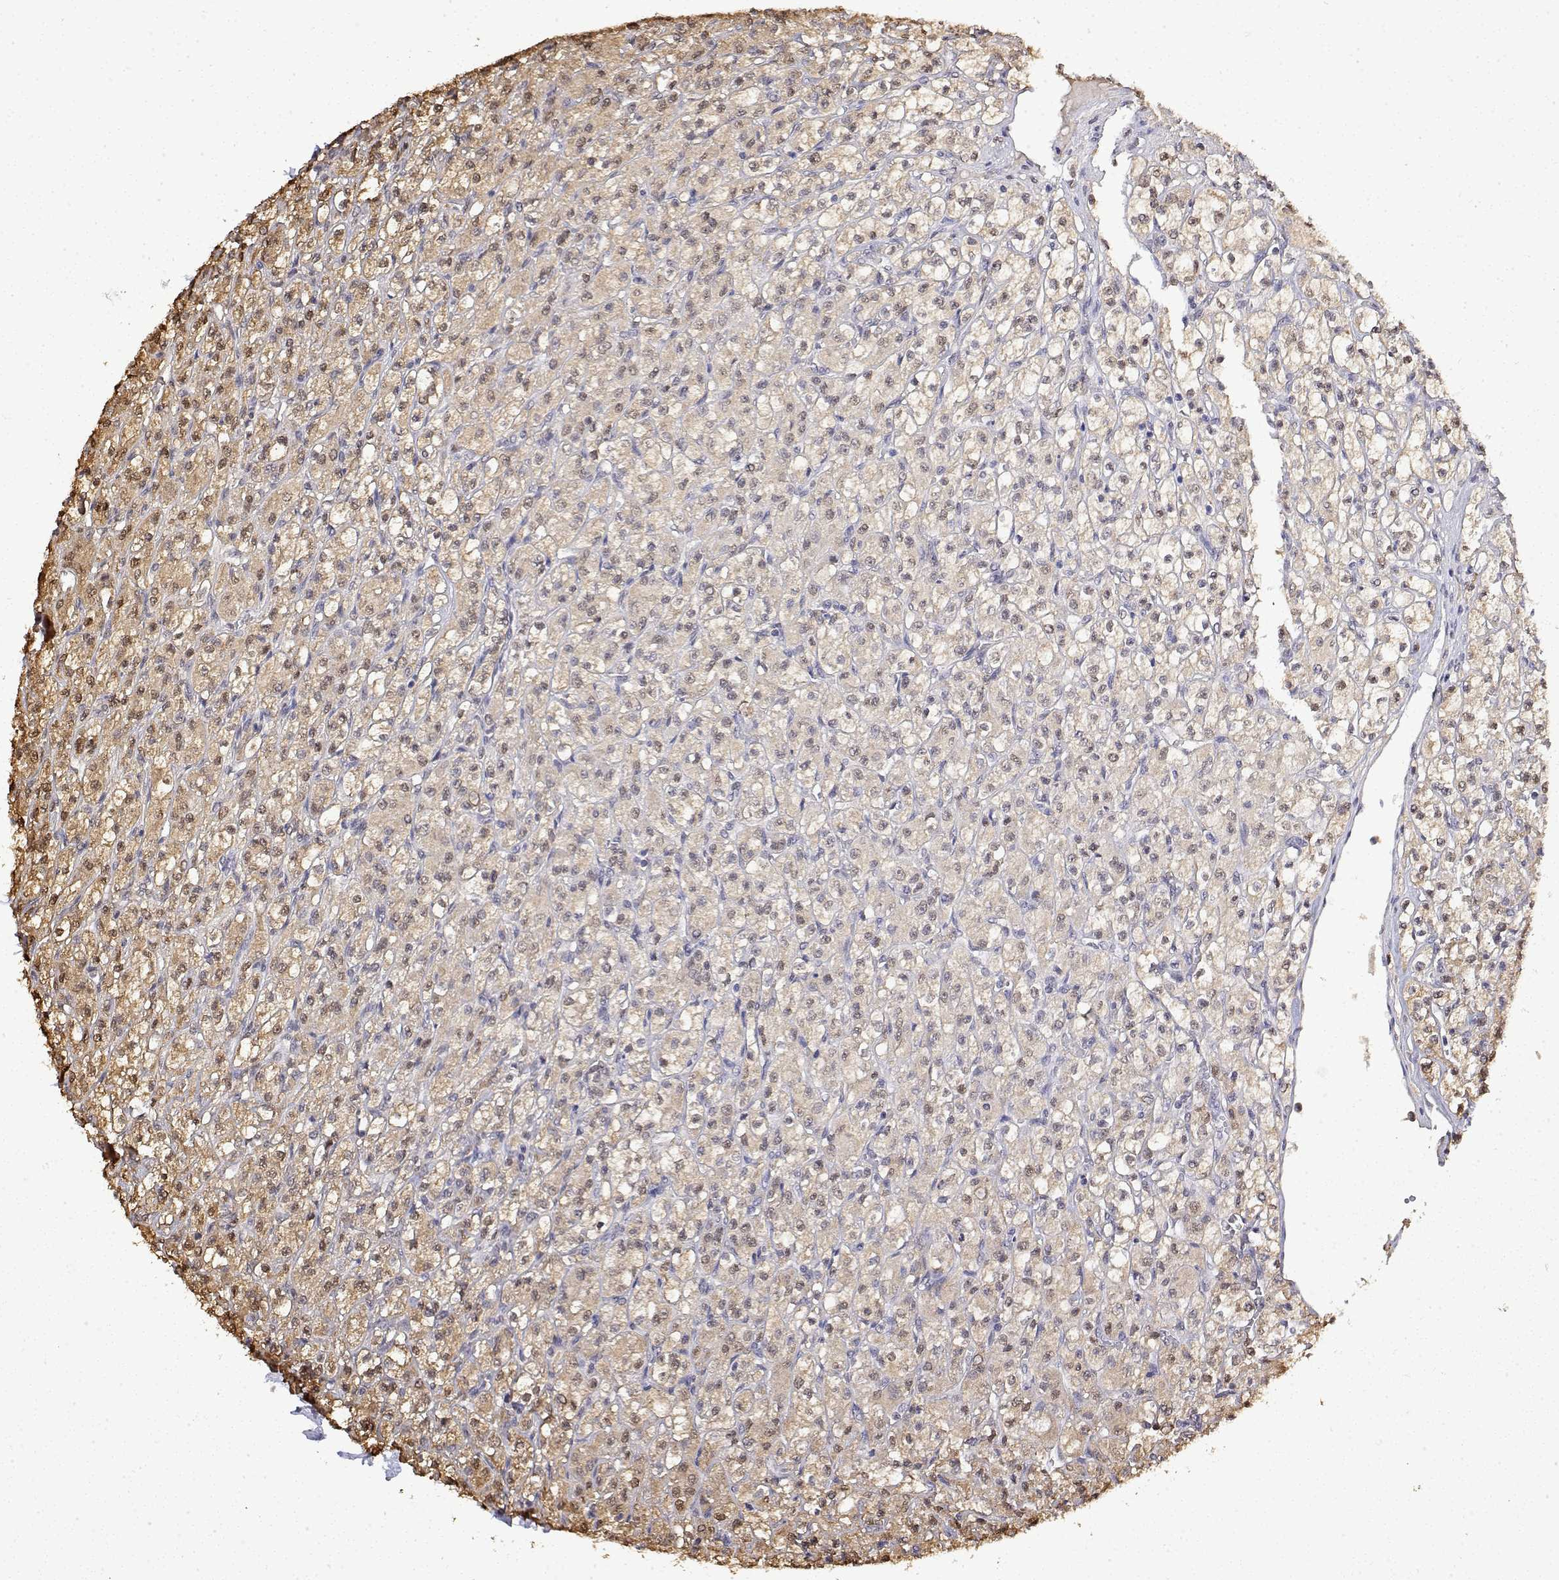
{"staining": {"intensity": "weak", "quantity": ">75%", "location": "nuclear"}, "tissue": "renal cancer", "cell_type": "Tumor cells", "image_type": "cancer", "snomed": [{"axis": "morphology", "description": "Adenocarcinoma, NOS"}, {"axis": "topography", "description": "Kidney"}], "caption": "Tumor cells reveal weak nuclear positivity in approximately >75% of cells in renal cancer (adenocarcinoma).", "gene": "TPI1", "patient": {"sex": "female", "age": 70}}